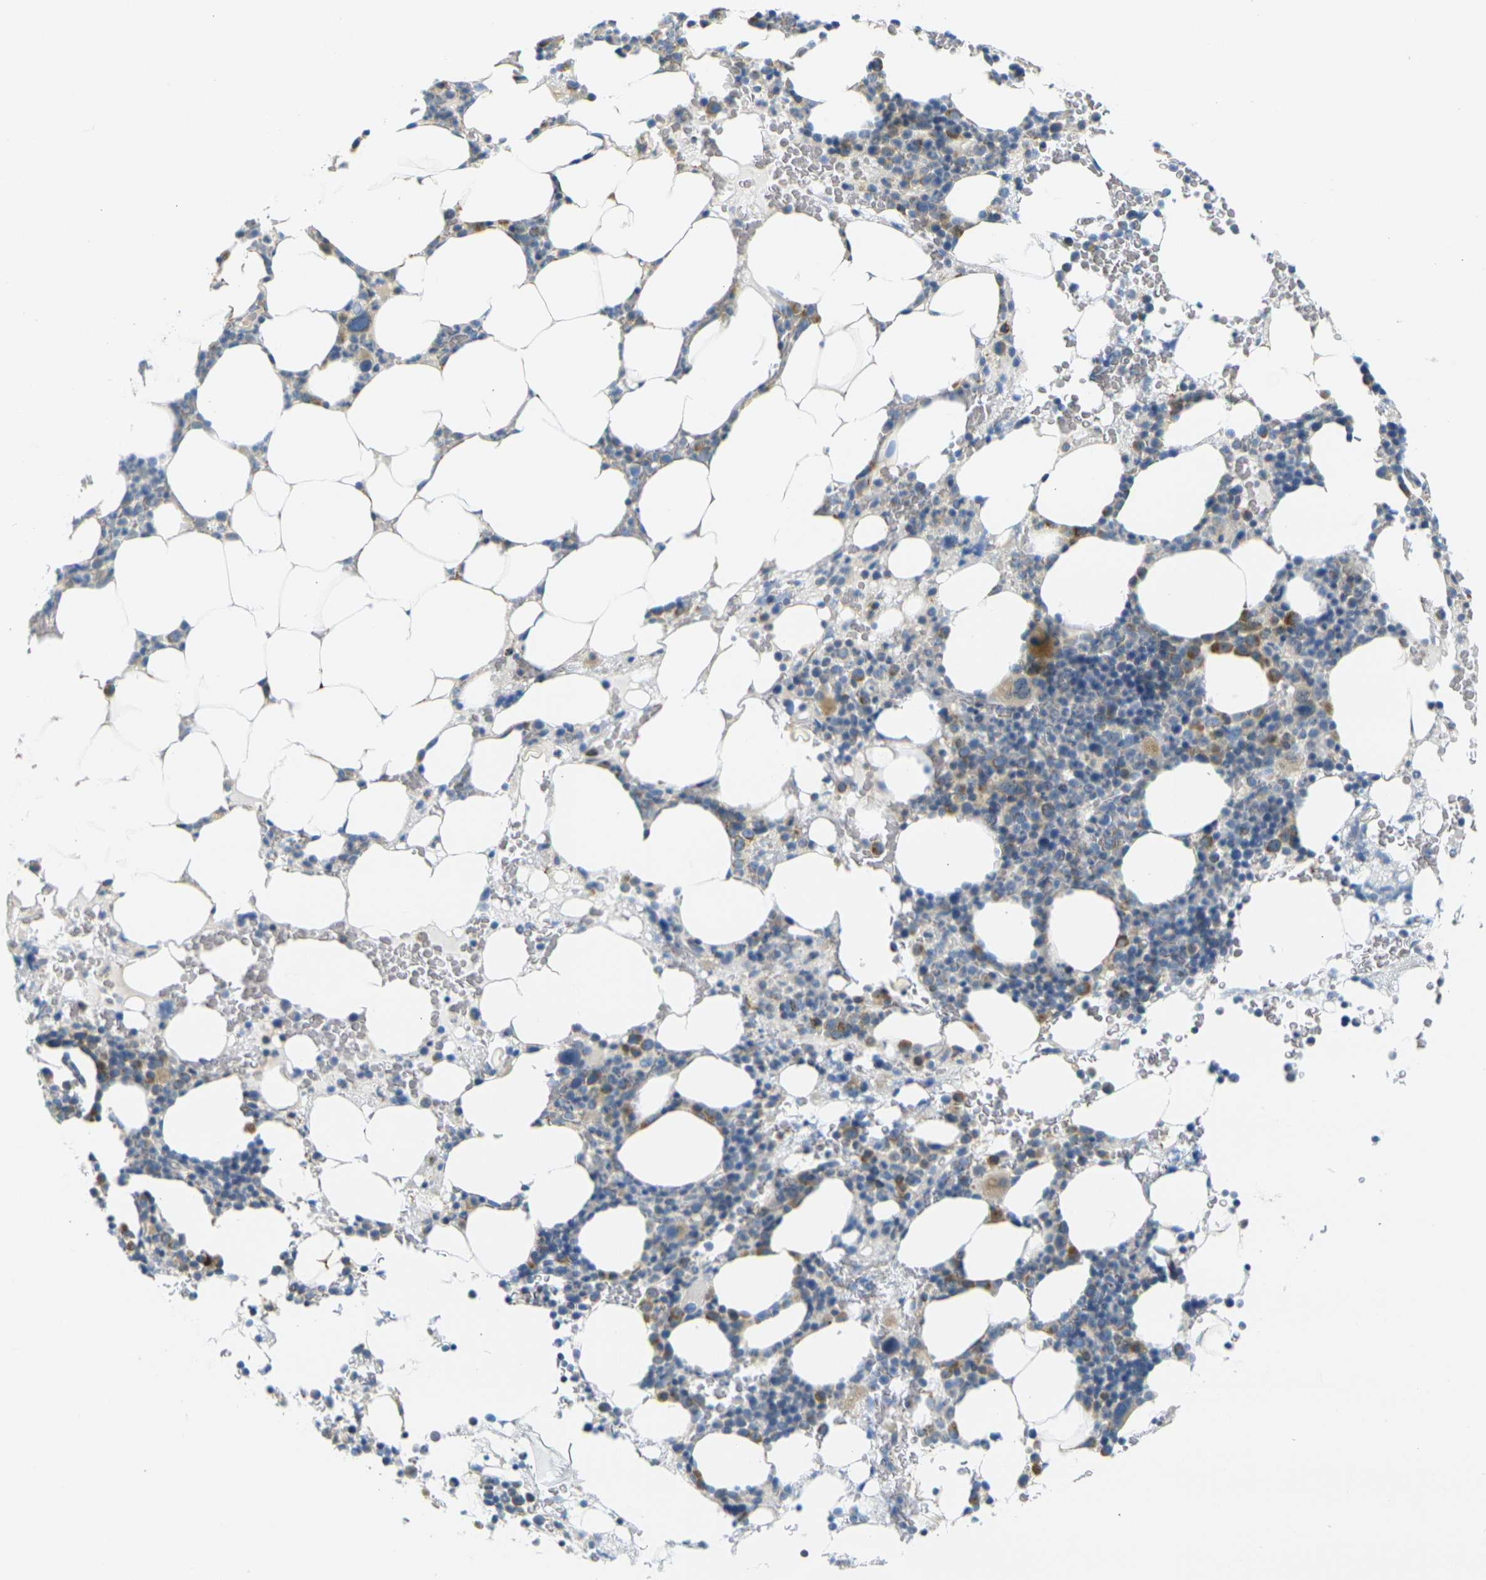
{"staining": {"intensity": "moderate", "quantity": "<25%", "location": "cytoplasmic/membranous"}, "tissue": "bone marrow", "cell_type": "Hematopoietic cells", "image_type": "normal", "snomed": [{"axis": "morphology", "description": "Normal tissue, NOS"}, {"axis": "morphology", "description": "Inflammation, NOS"}, {"axis": "topography", "description": "Bone marrow"}], "caption": "High-power microscopy captured an immunohistochemistry image of benign bone marrow, revealing moderate cytoplasmic/membranous expression in about <25% of hematopoietic cells.", "gene": "PARD6B", "patient": {"sex": "female", "age": 84}}